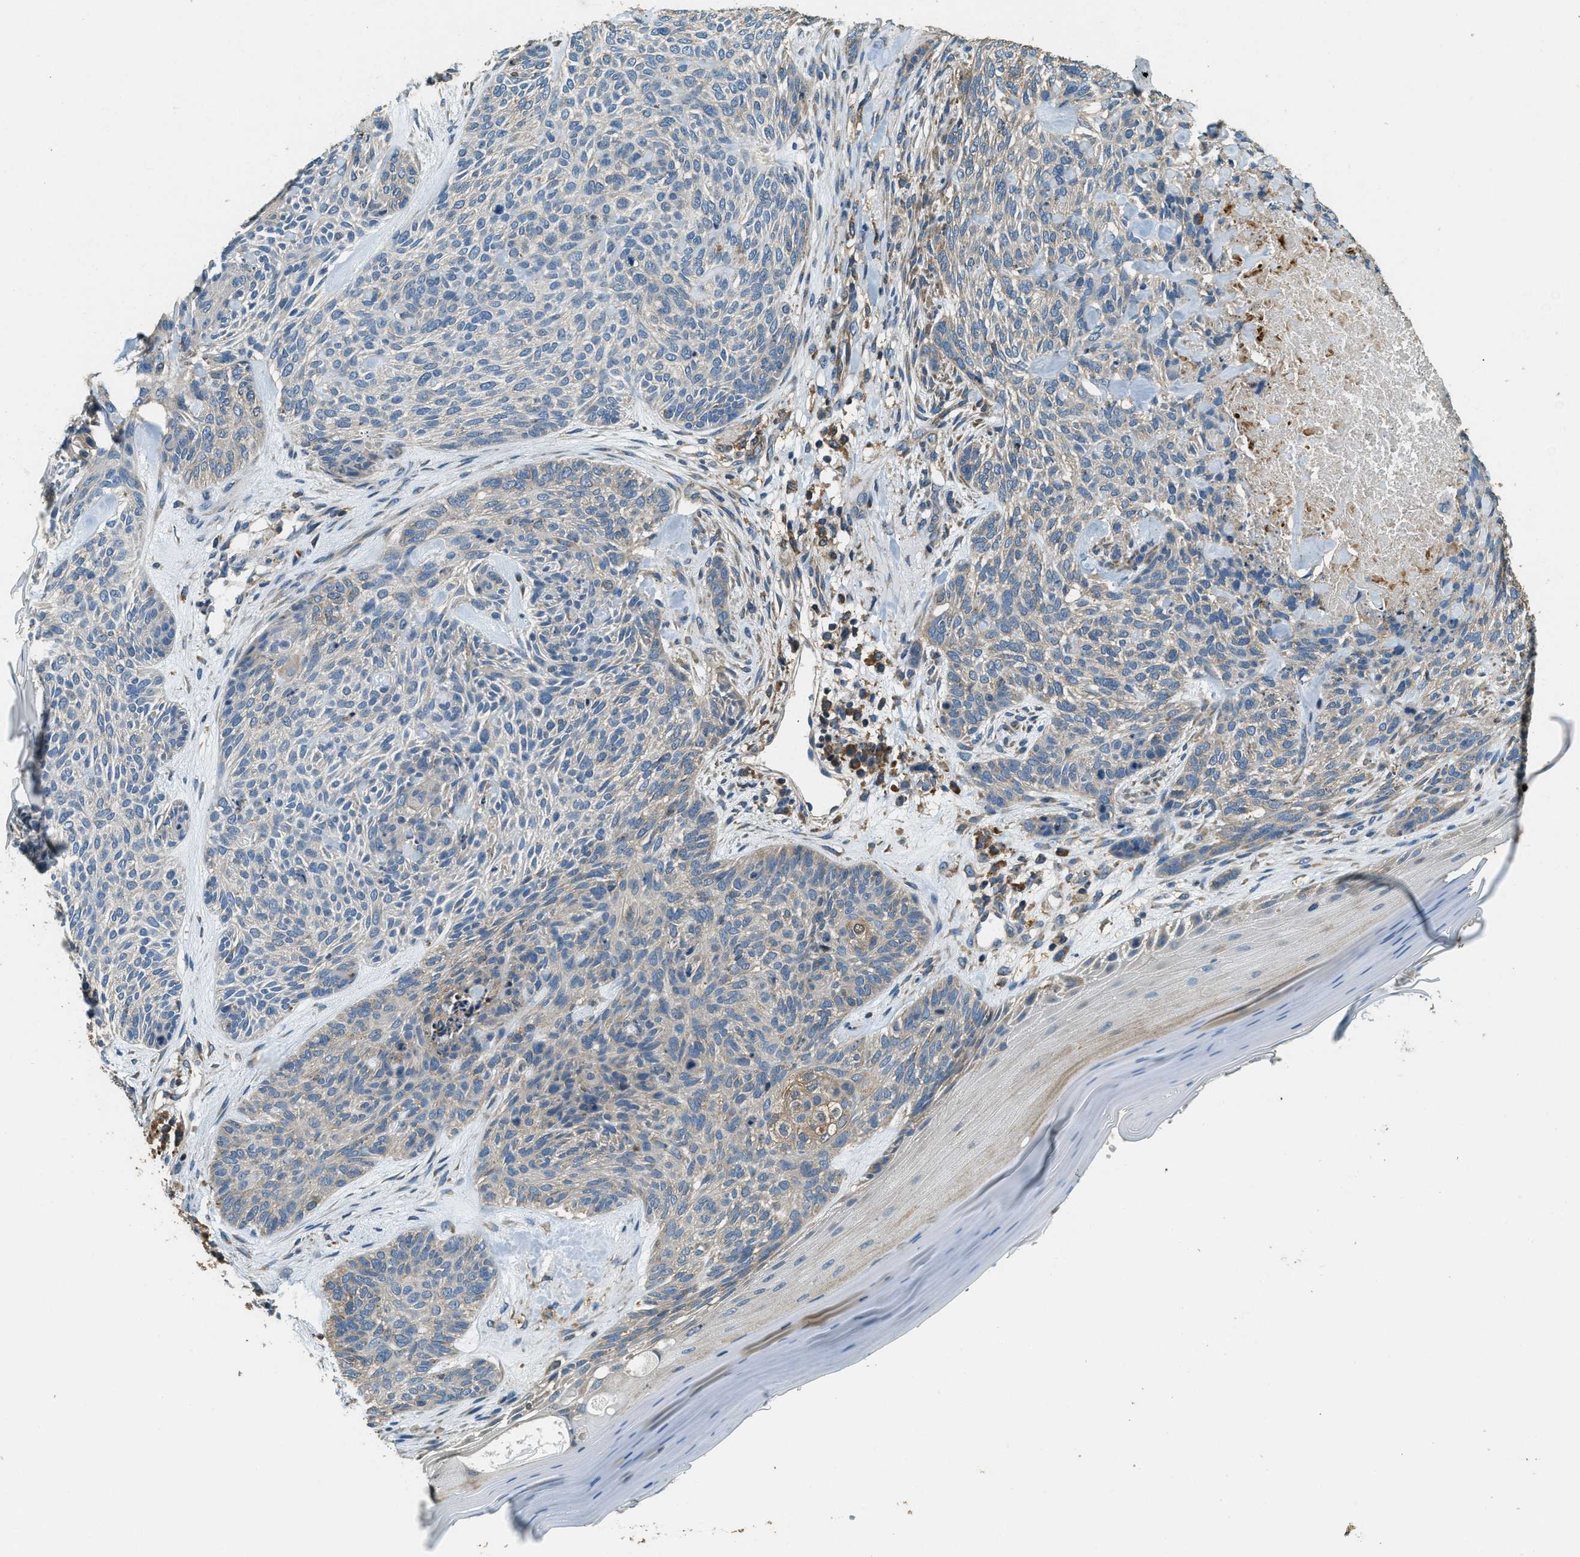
{"staining": {"intensity": "weak", "quantity": "<25%", "location": "cytoplasmic/membranous"}, "tissue": "skin cancer", "cell_type": "Tumor cells", "image_type": "cancer", "snomed": [{"axis": "morphology", "description": "Basal cell carcinoma"}, {"axis": "topography", "description": "Skin"}], "caption": "There is no significant staining in tumor cells of skin cancer.", "gene": "ERGIC1", "patient": {"sex": "male", "age": 55}}